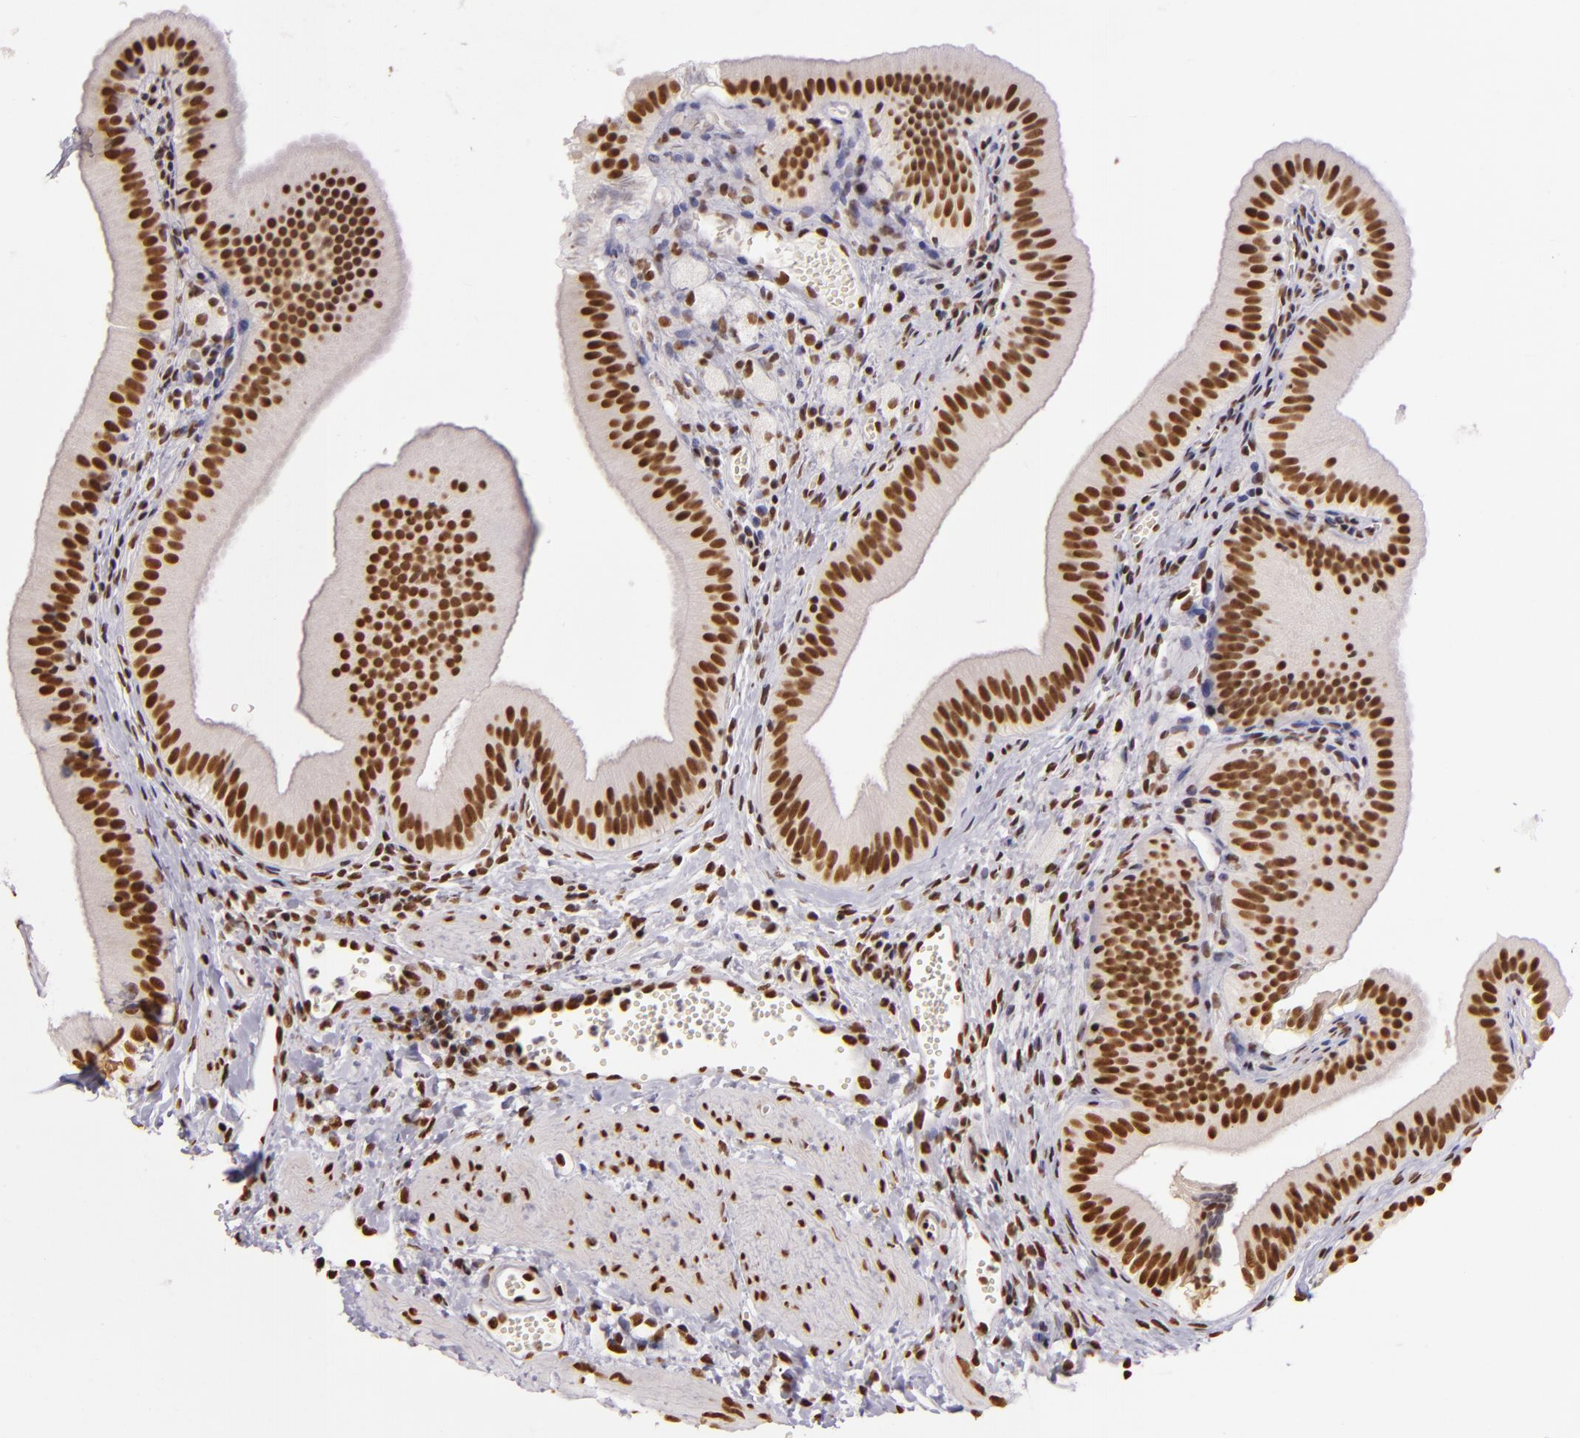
{"staining": {"intensity": "moderate", "quantity": ">75%", "location": "nuclear"}, "tissue": "gallbladder", "cell_type": "Glandular cells", "image_type": "normal", "snomed": [{"axis": "morphology", "description": "Normal tissue, NOS"}, {"axis": "topography", "description": "Gallbladder"}], "caption": "A medium amount of moderate nuclear staining is appreciated in about >75% of glandular cells in normal gallbladder. The staining was performed using DAB to visualize the protein expression in brown, while the nuclei were stained in blue with hematoxylin (Magnification: 20x).", "gene": "PAPOLA", "patient": {"sex": "female", "age": 24}}